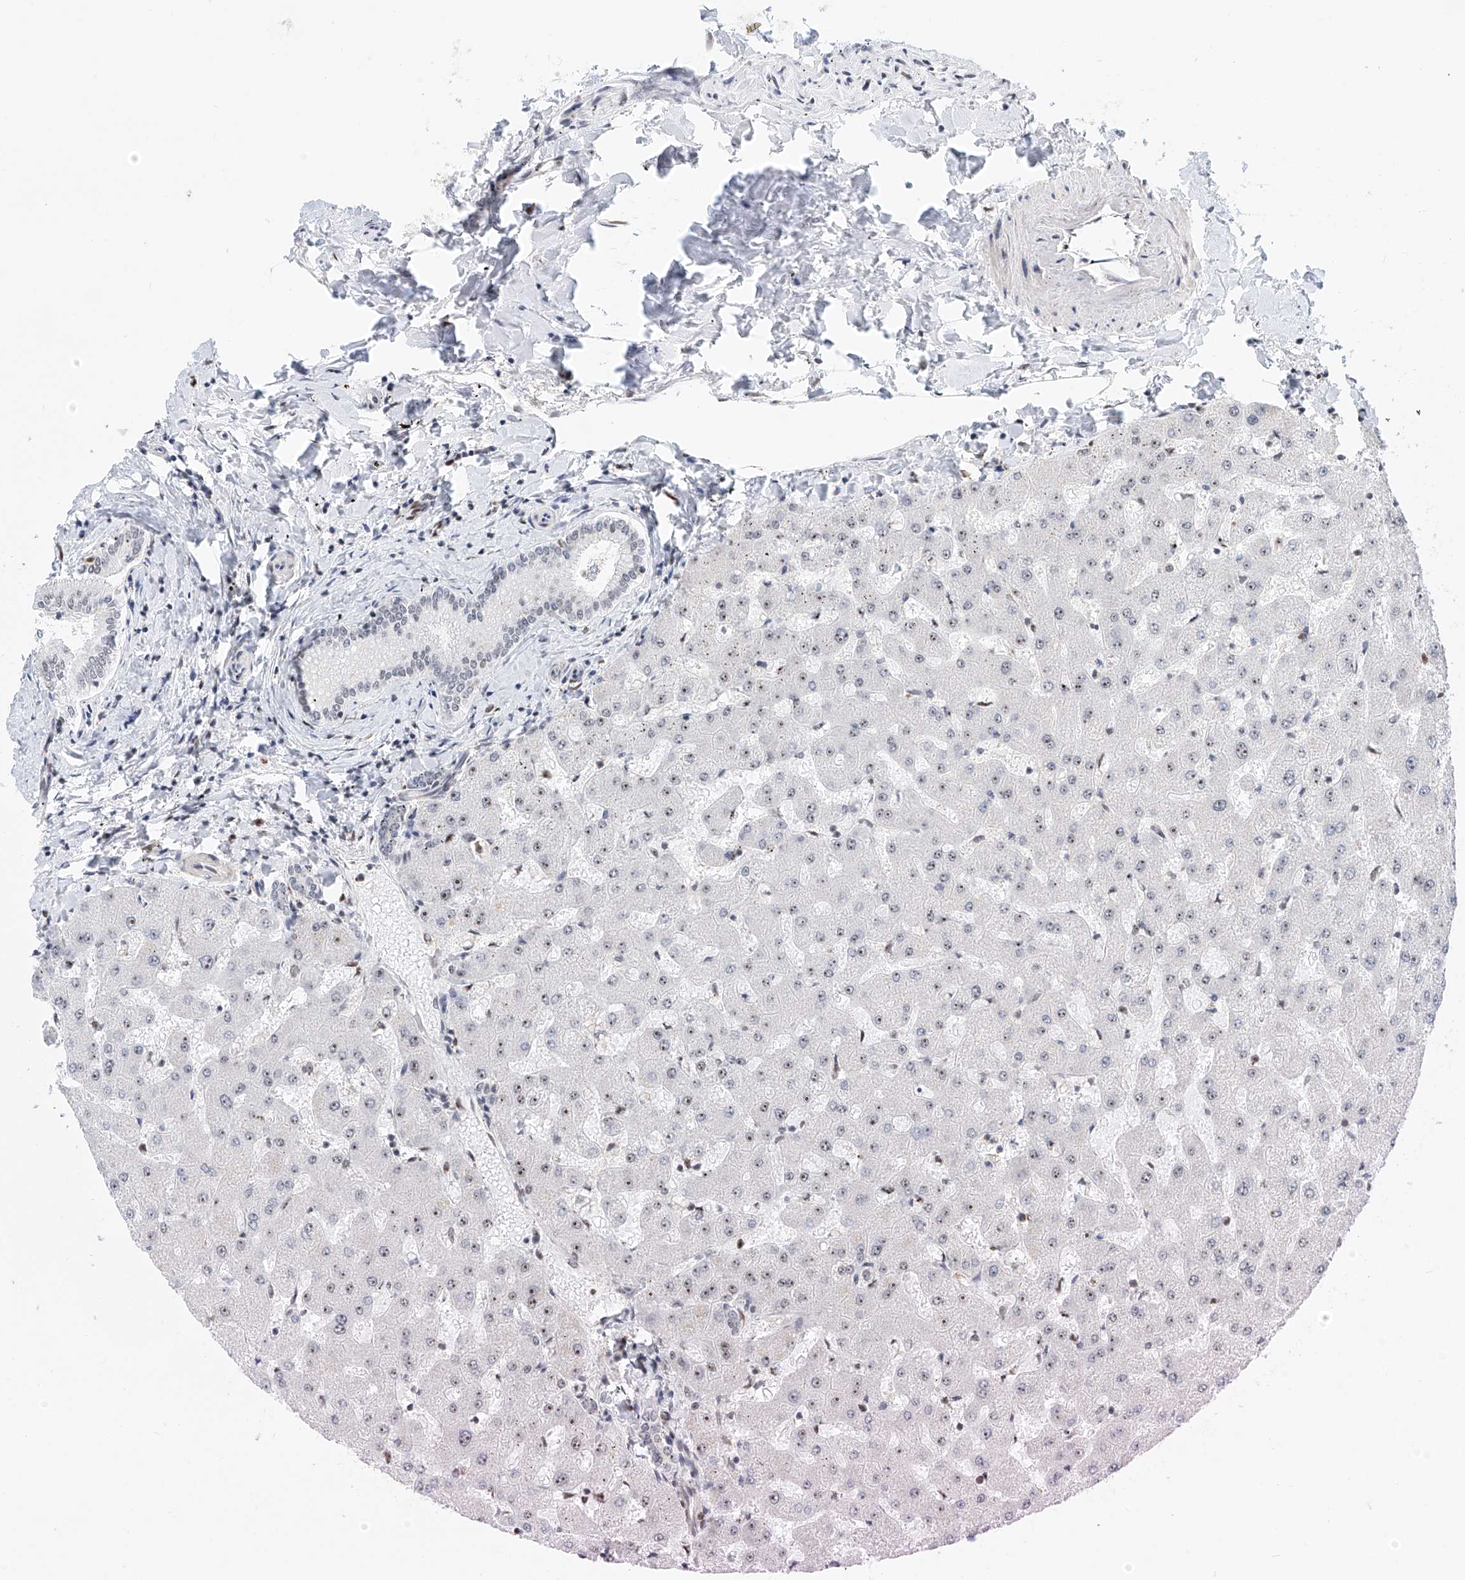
{"staining": {"intensity": "negative", "quantity": "none", "location": "none"}, "tissue": "liver", "cell_type": "Cholangiocytes", "image_type": "normal", "snomed": [{"axis": "morphology", "description": "Normal tissue, NOS"}, {"axis": "topography", "description": "Liver"}], "caption": "IHC of unremarkable liver exhibits no expression in cholangiocytes. Nuclei are stained in blue.", "gene": "PRUNE2", "patient": {"sex": "female", "age": 63}}